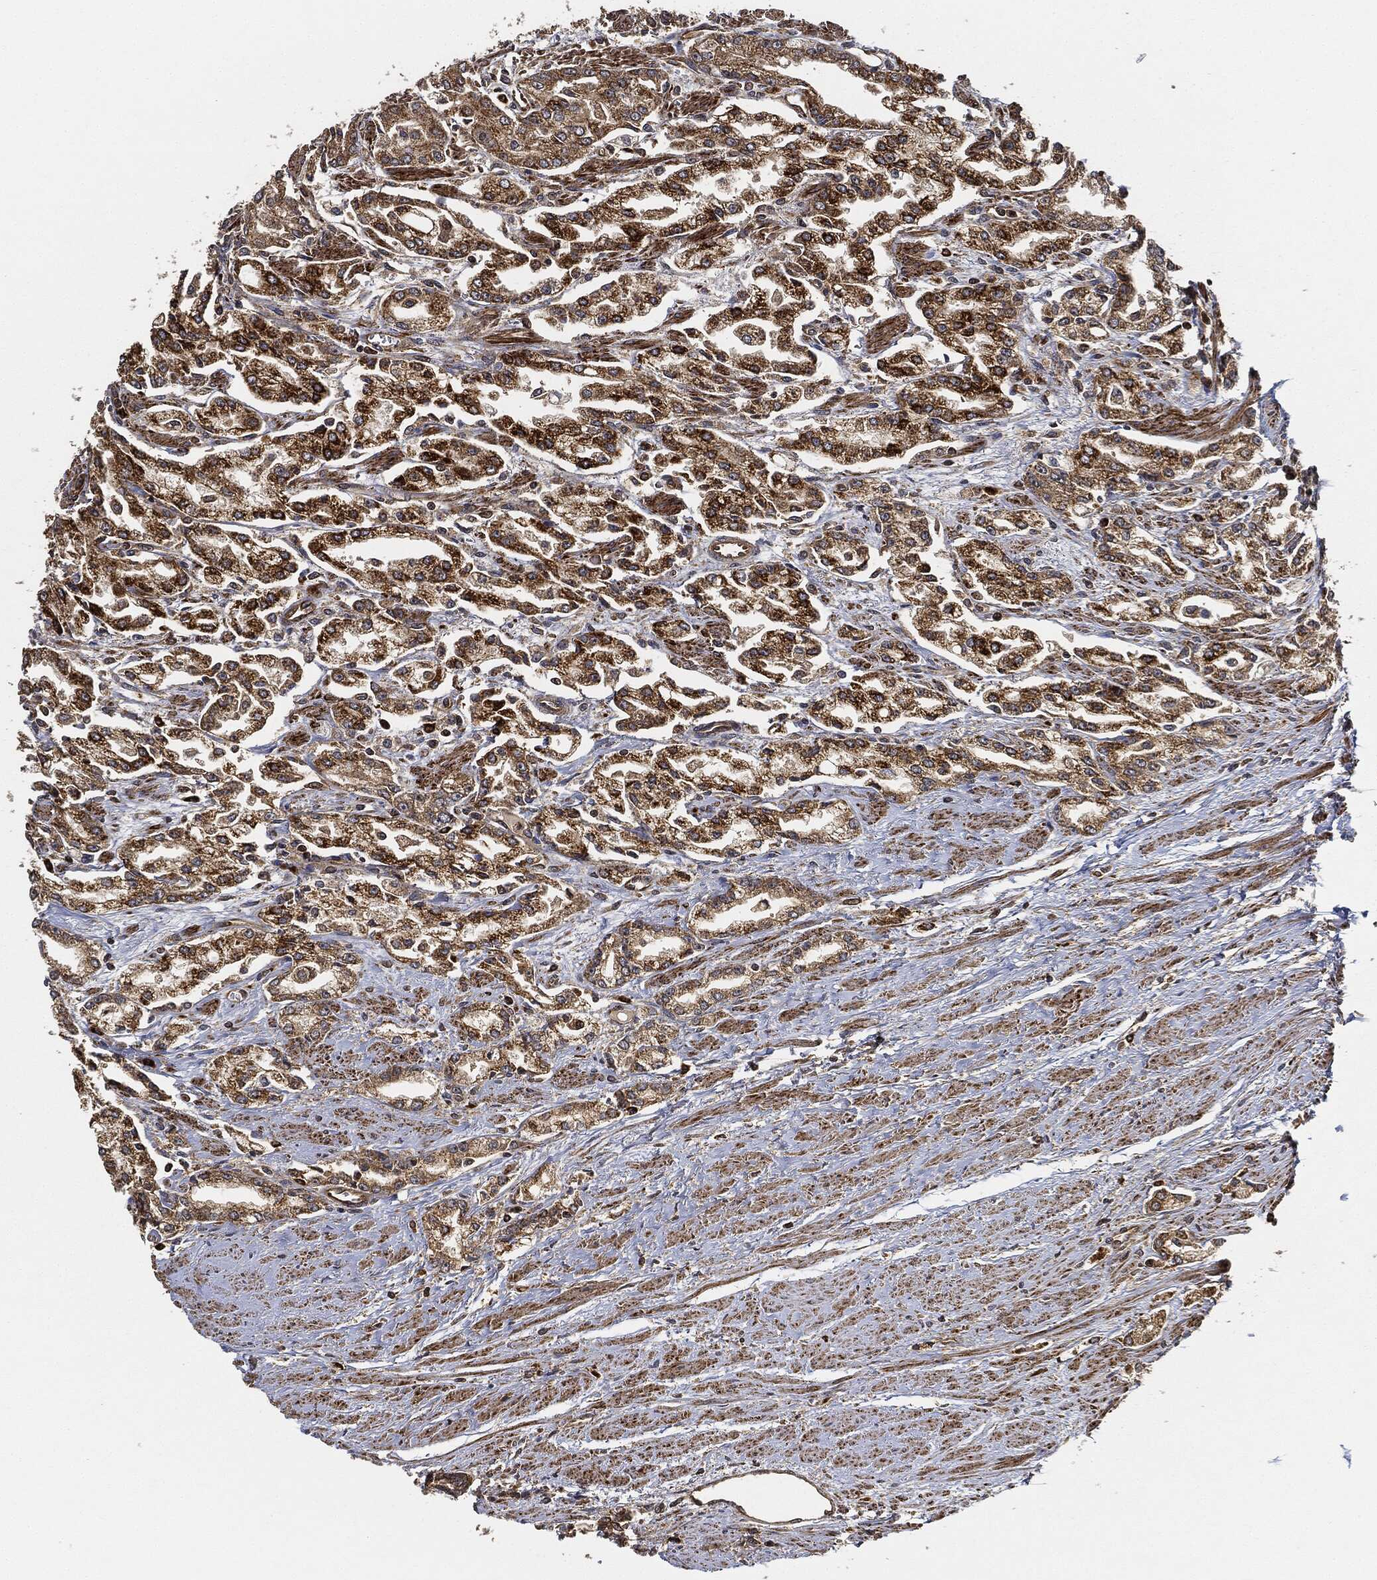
{"staining": {"intensity": "strong", "quantity": "25%-75%", "location": "cytoplasmic/membranous"}, "tissue": "prostate cancer", "cell_type": "Tumor cells", "image_type": "cancer", "snomed": [{"axis": "morphology", "description": "Adenocarcinoma, Medium grade"}, {"axis": "topography", "description": "Prostate"}], "caption": "About 25%-75% of tumor cells in human prostate cancer reveal strong cytoplasmic/membranous protein positivity as visualized by brown immunohistochemical staining.", "gene": "MAP3K3", "patient": {"sex": "male", "age": 71}}